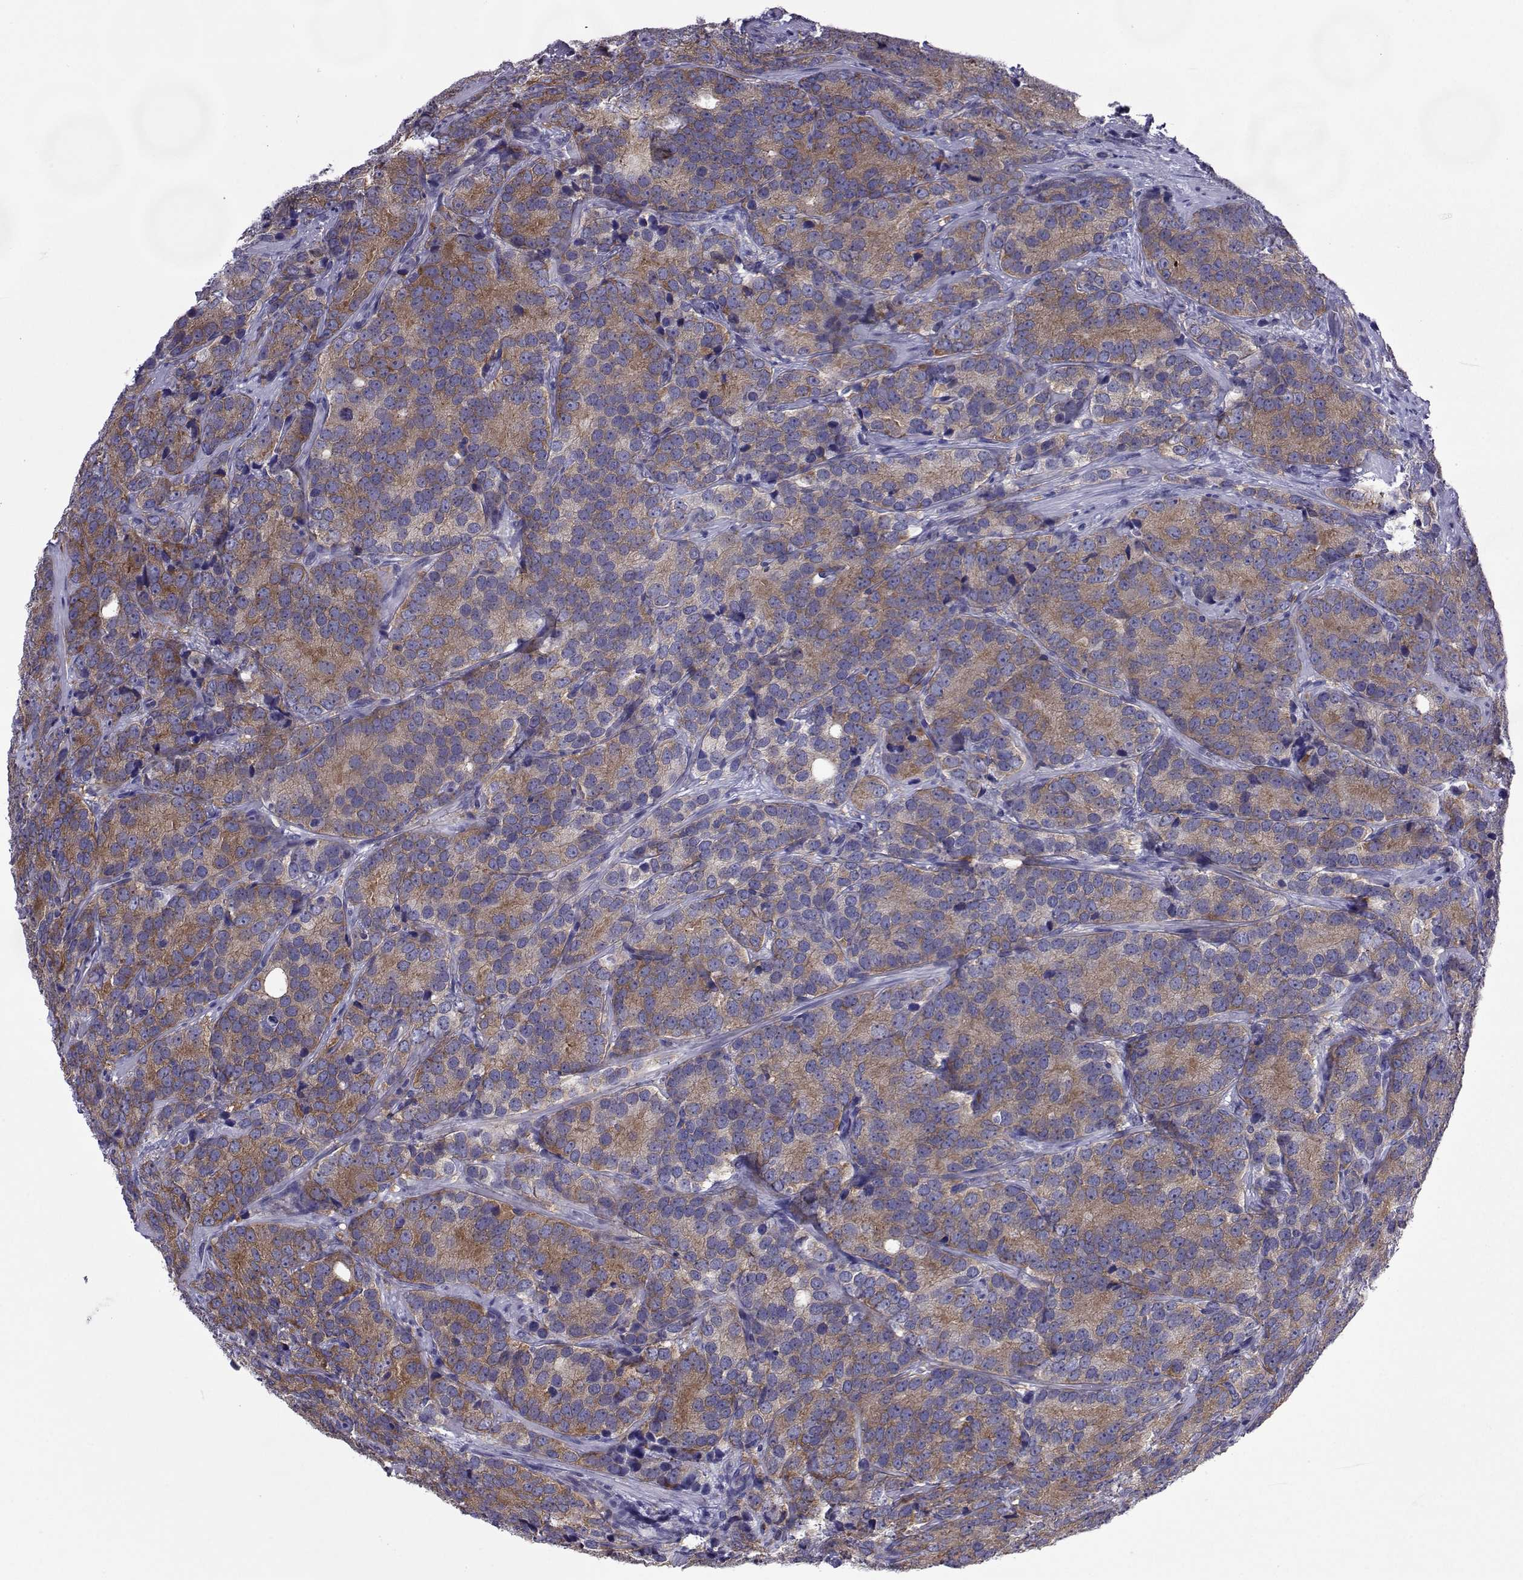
{"staining": {"intensity": "moderate", "quantity": ">75%", "location": "cytoplasmic/membranous"}, "tissue": "prostate cancer", "cell_type": "Tumor cells", "image_type": "cancer", "snomed": [{"axis": "morphology", "description": "Adenocarcinoma, NOS"}, {"axis": "topography", "description": "Prostate"}], "caption": "This micrograph displays IHC staining of prostate cancer (adenocarcinoma), with medium moderate cytoplasmic/membranous staining in approximately >75% of tumor cells.", "gene": "COL22A1", "patient": {"sex": "male", "age": 71}}